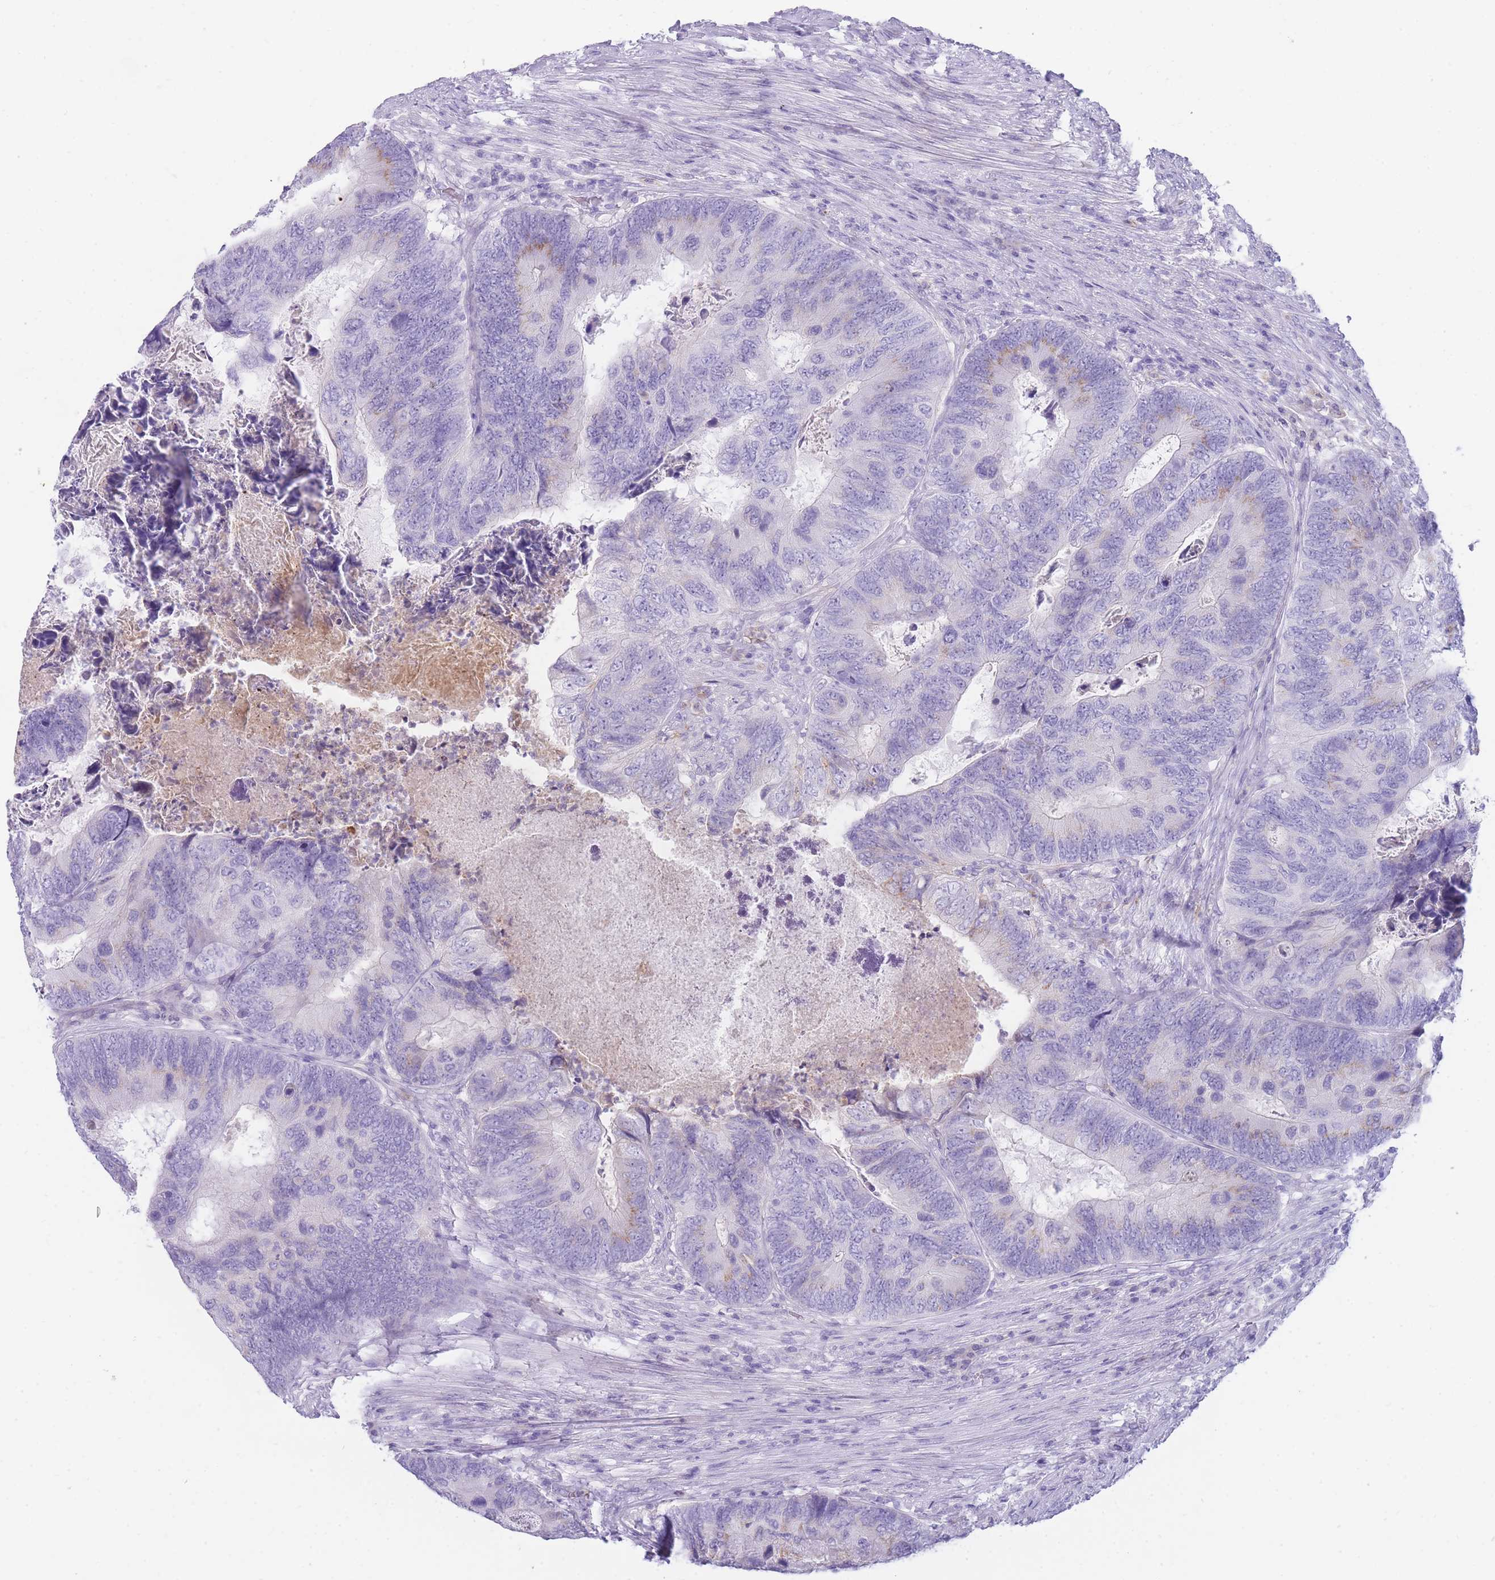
{"staining": {"intensity": "weak", "quantity": "<25%", "location": "cytoplasmic/membranous"}, "tissue": "colorectal cancer", "cell_type": "Tumor cells", "image_type": "cancer", "snomed": [{"axis": "morphology", "description": "Adenocarcinoma, NOS"}, {"axis": "topography", "description": "Colon"}], "caption": "Immunohistochemistry (IHC) image of human colorectal cancer stained for a protein (brown), which displays no staining in tumor cells.", "gene": "NKX1-2", "patient": {"sex": "female", "age": 67}}